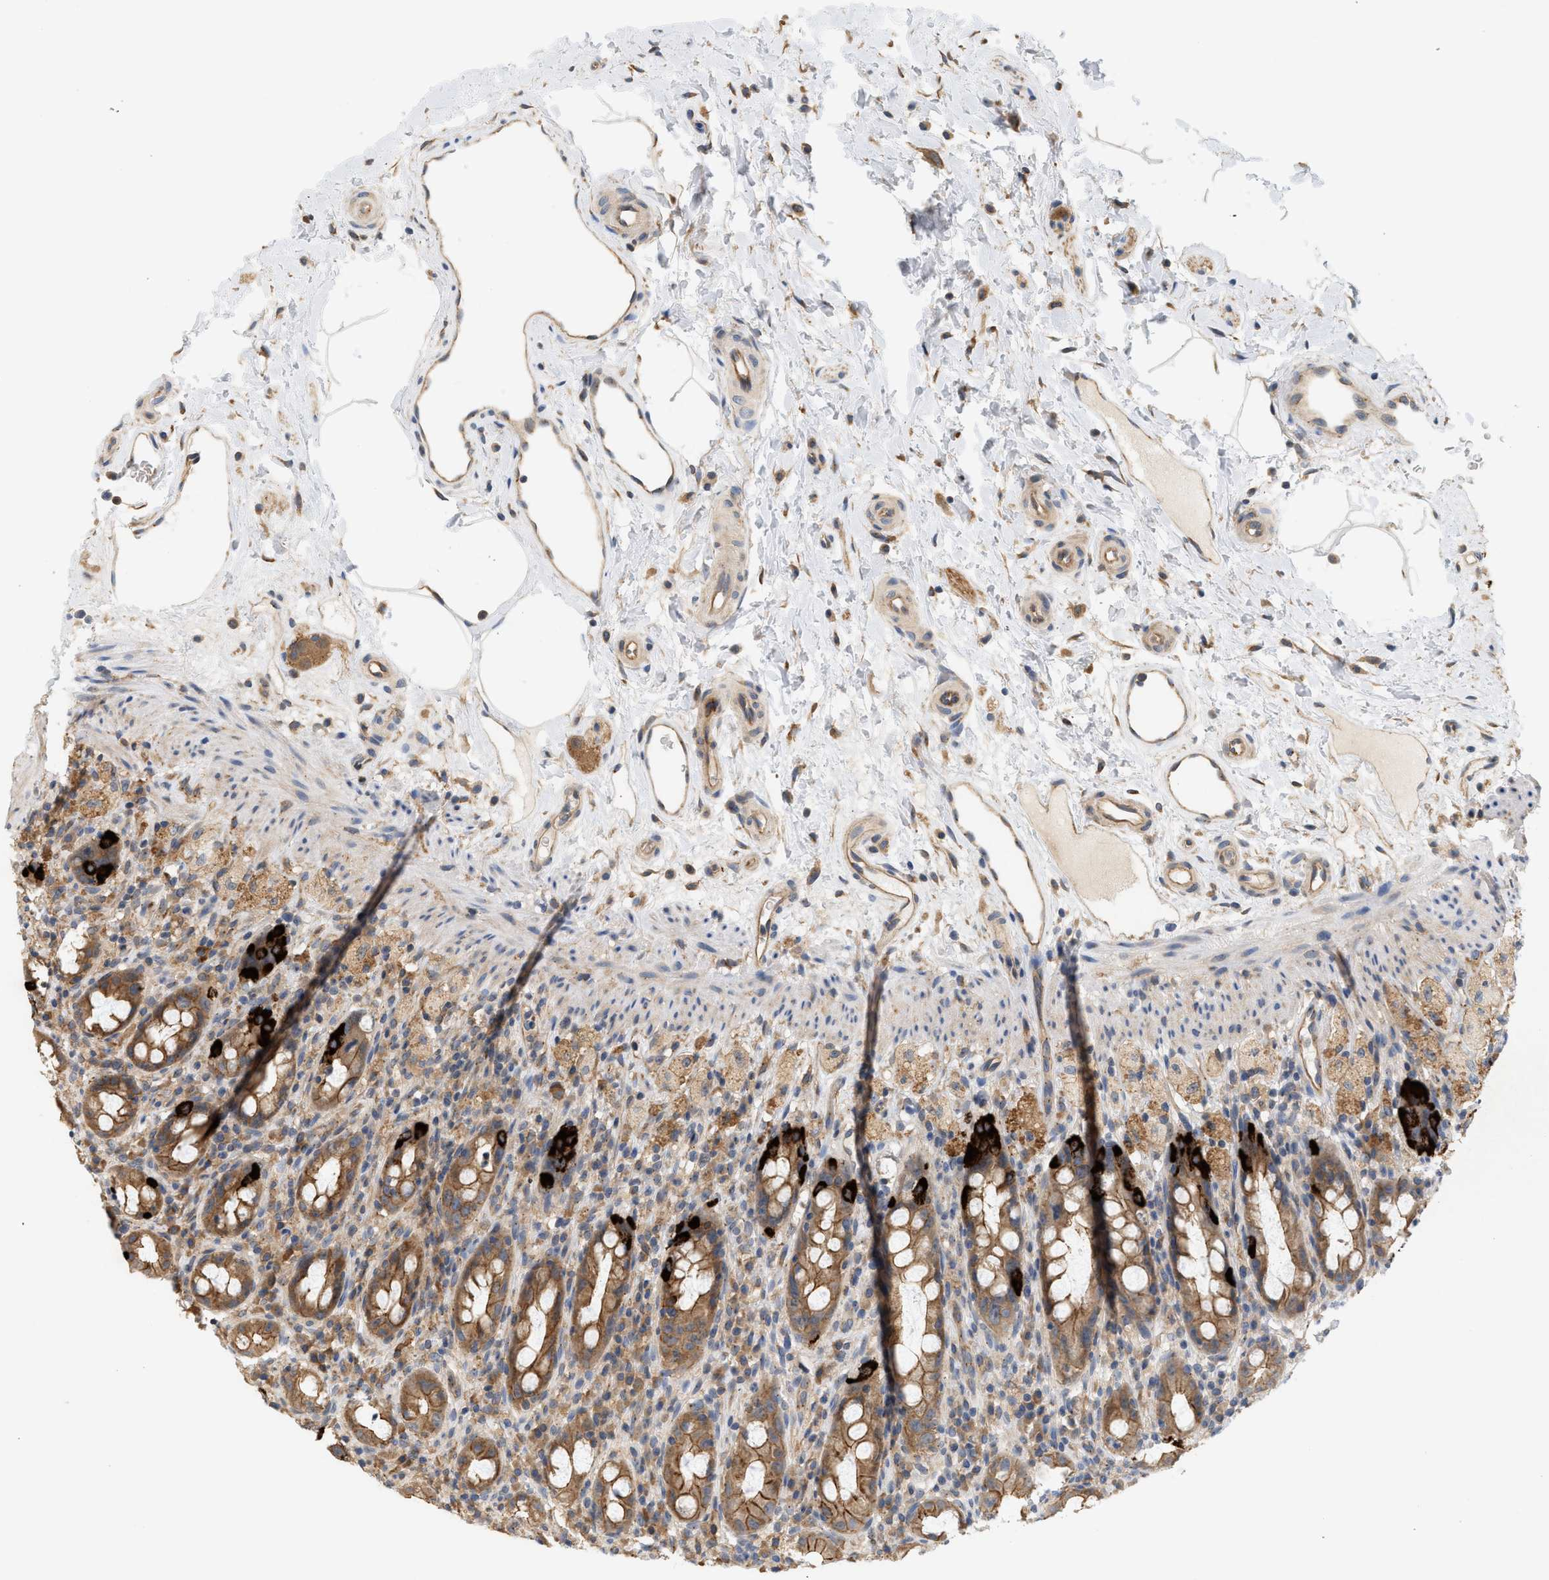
{"staining": {"intensity": "moderate", "quantity": ">75%", "location": "cytoplasmic/membranous"}, "tissue": "rectum", "cell_type": "Glandular cells", "image_type": "normal", "snomed": [{"axis": "morphology", "description": "Normal tissue, NOS"}, {"axis": "topography", "description": "Rectum"}], "caption": "Immunohistochemistry (IHC) photomicrograph of benign rectum: human rectum stained using IHC demonstrates medium levels of moderate protein expression localized specifically in the cytoplasmic/membranous of glandular cells, appearing as a cytoplasmic/membranous brown color.", "gene": "CTXN1", "patient": {"sex": "male", "age": 44}}